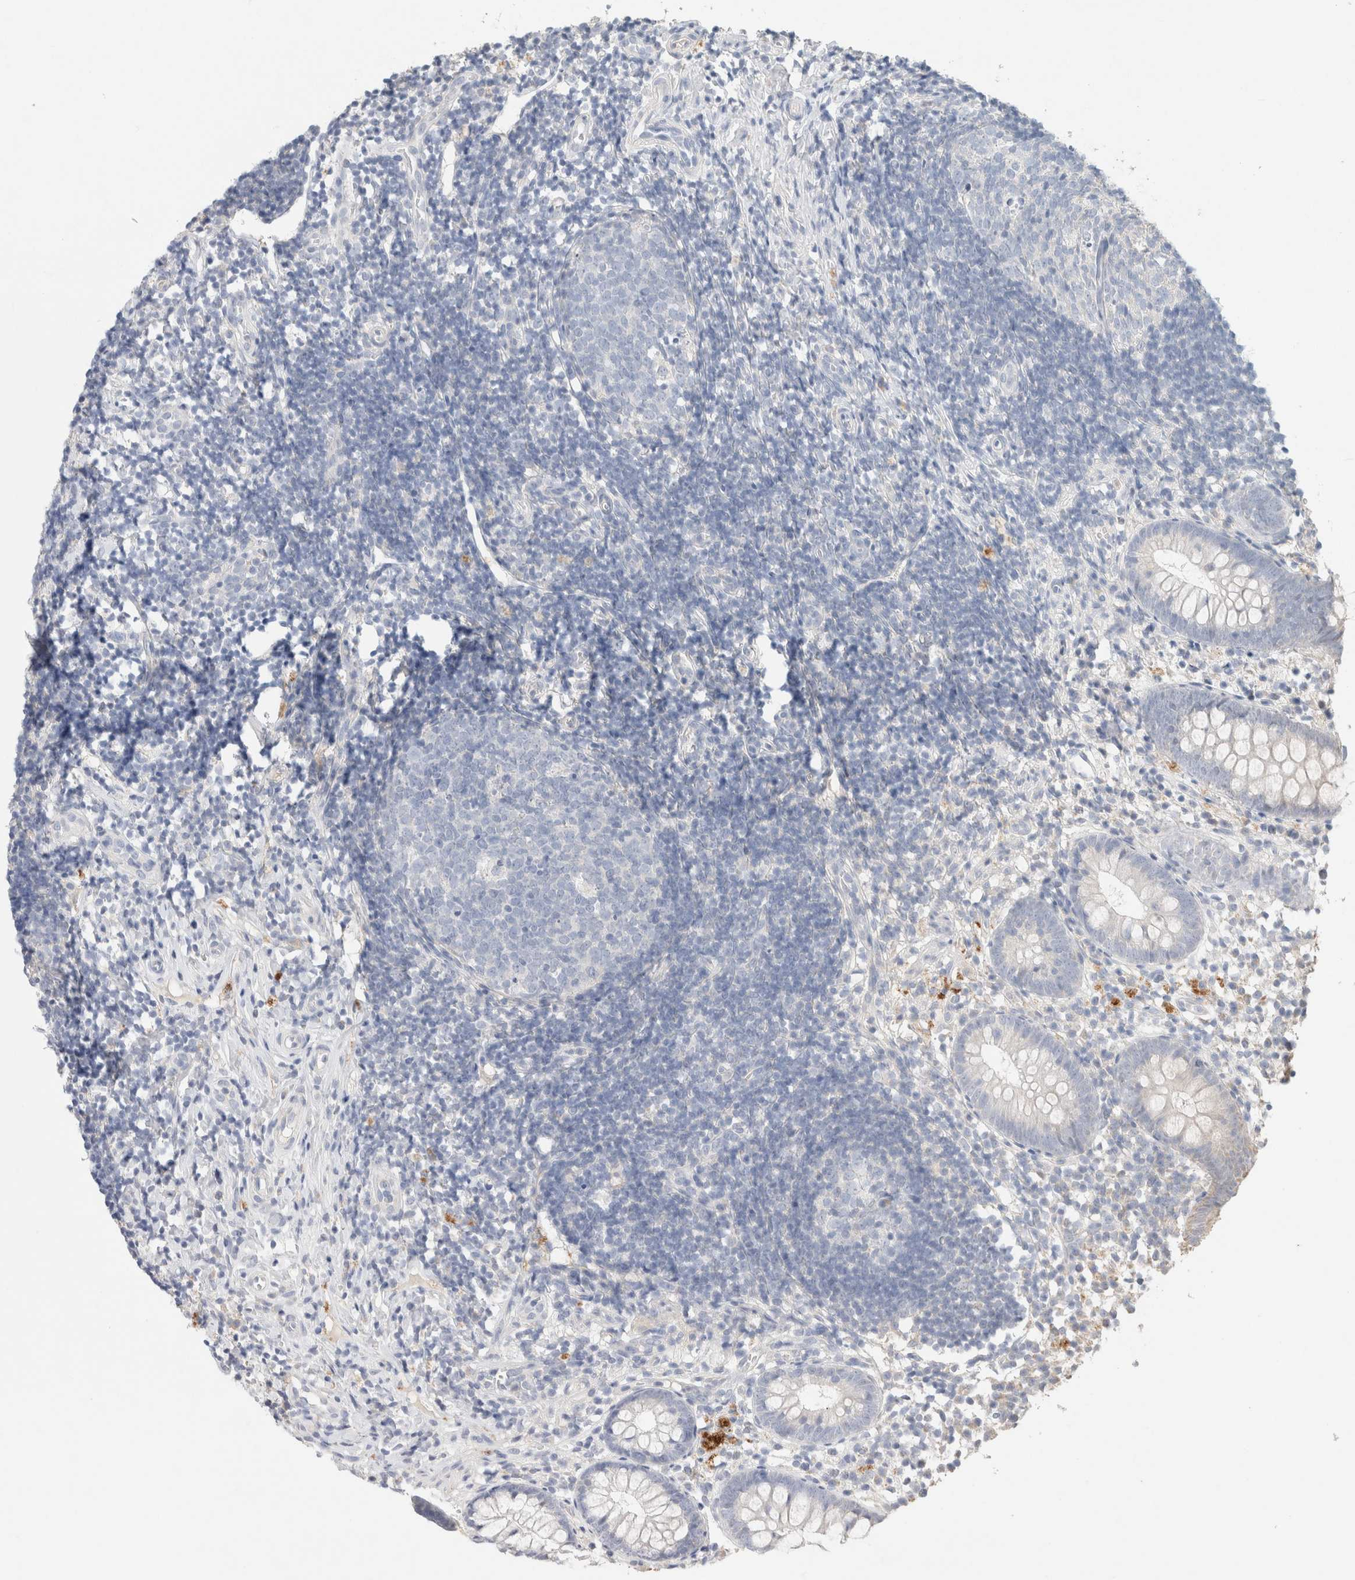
{"staining": {"intensity": "negative", "quantity": "none", "location": "none"}, "tissue": "appendix", "cell_type": "Glandular cells", "image_type": "normal", "snomed": [{"axis": "morphology", "description": "Normal tissue, NOS"}, {"axis": "topography", "description": "Appendix"}], "caption": "IHC of normal human appendix shows no expression in glandular cells.", "gene": "MPP2", "patient": {"sex": "female", "age": 20}}